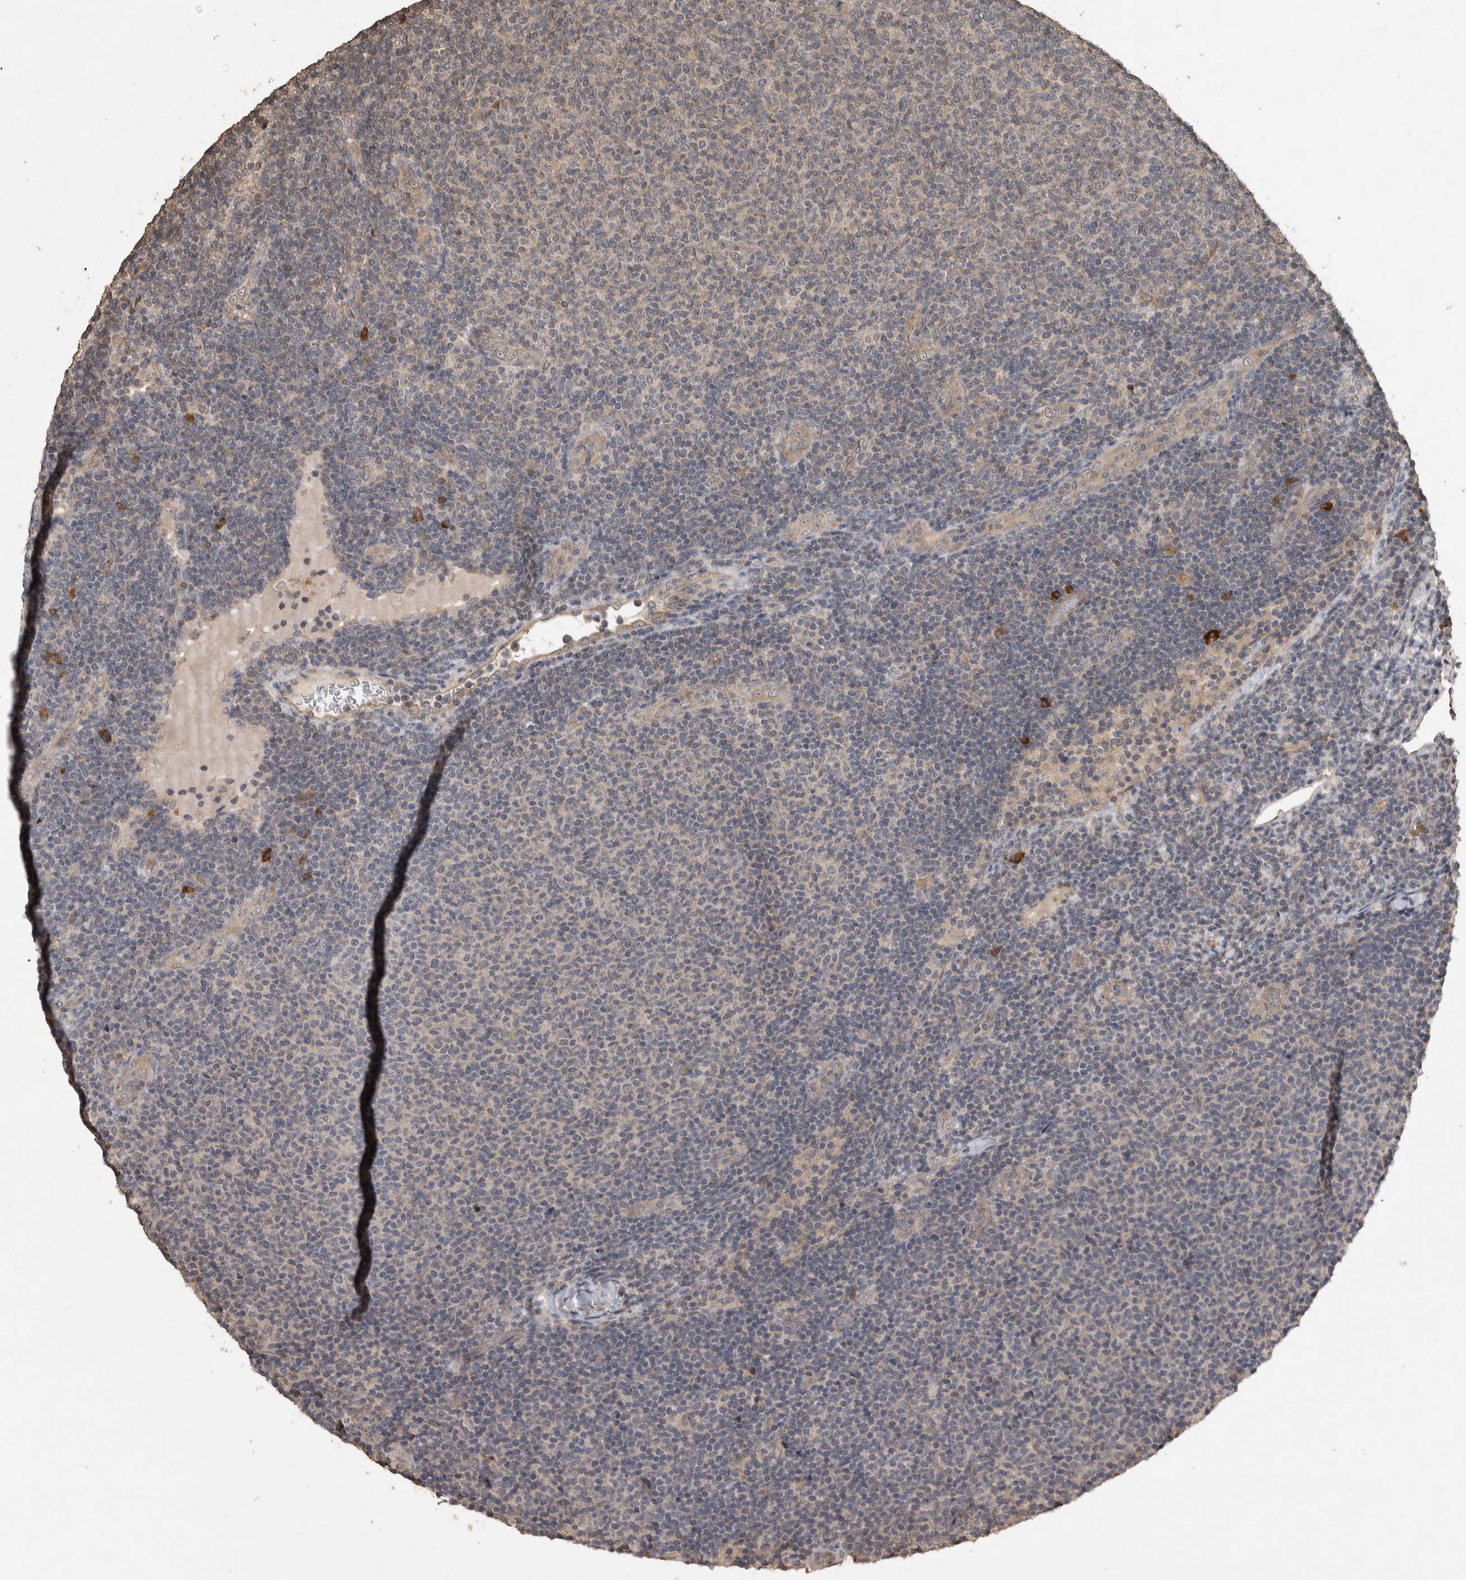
{"staining": {"intensity": "negative", "quantity": "none", "location": "none"}, "tissue": "lymphoma", "cell_type": "Tumor cells", "image_type": "cancer", "snomed": [{"axis": "morphology", "description": "Malignant lymphoma, non-Hodgkin's type, Low grade"}, {"axis": "topography", "description": "Lymph node"}], "caption": "High magnification brightfield microscopy of lymphoma stained with DAB (3,3'-diaminobenzidine) (brown) and counterstained with hematoxylin (blue): tumor cells show no significant positivity.", "gene": "RHPN1", "patient": {"sex": "male", "age": 66}}